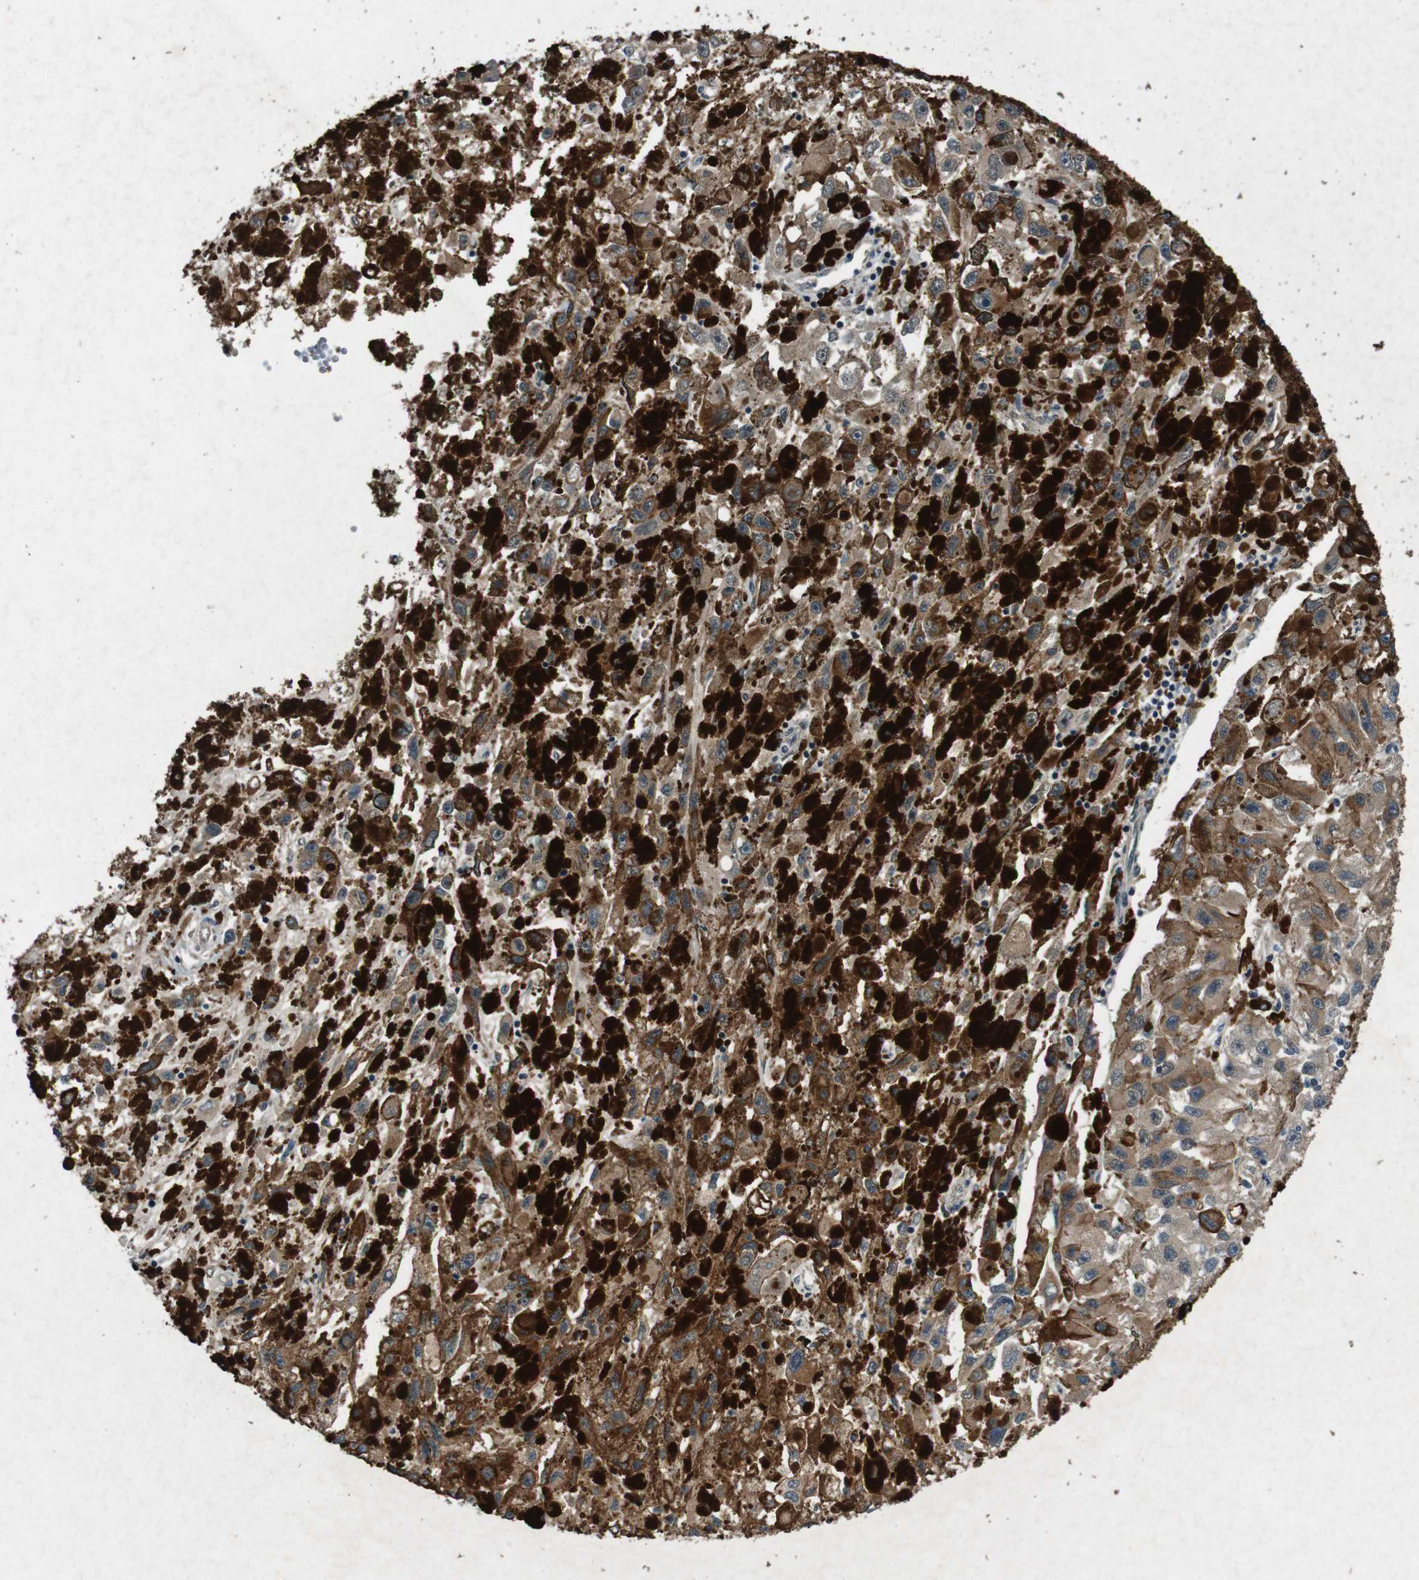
{"staining": {"intensity": "moderate", "quantity": ">75%", "location": "cytoplasmic/membranous"}, "tissue": "melanoma", "cell_type": "Tumor cells", "image_type": "cancer", "snomed": [{"axis": "morphology", "description": "Malignant melanoma, NOS"}, {"axis": "topography", "description": "Skin"}], "caption": "This is an image of immunohistochemistry staining of malignant melanoma, which shows moderate expression in the cytoplasmic/membranous of tumor cells.", "gene": "SOCS1", "patient": {"sex": "female", "age": 104}}